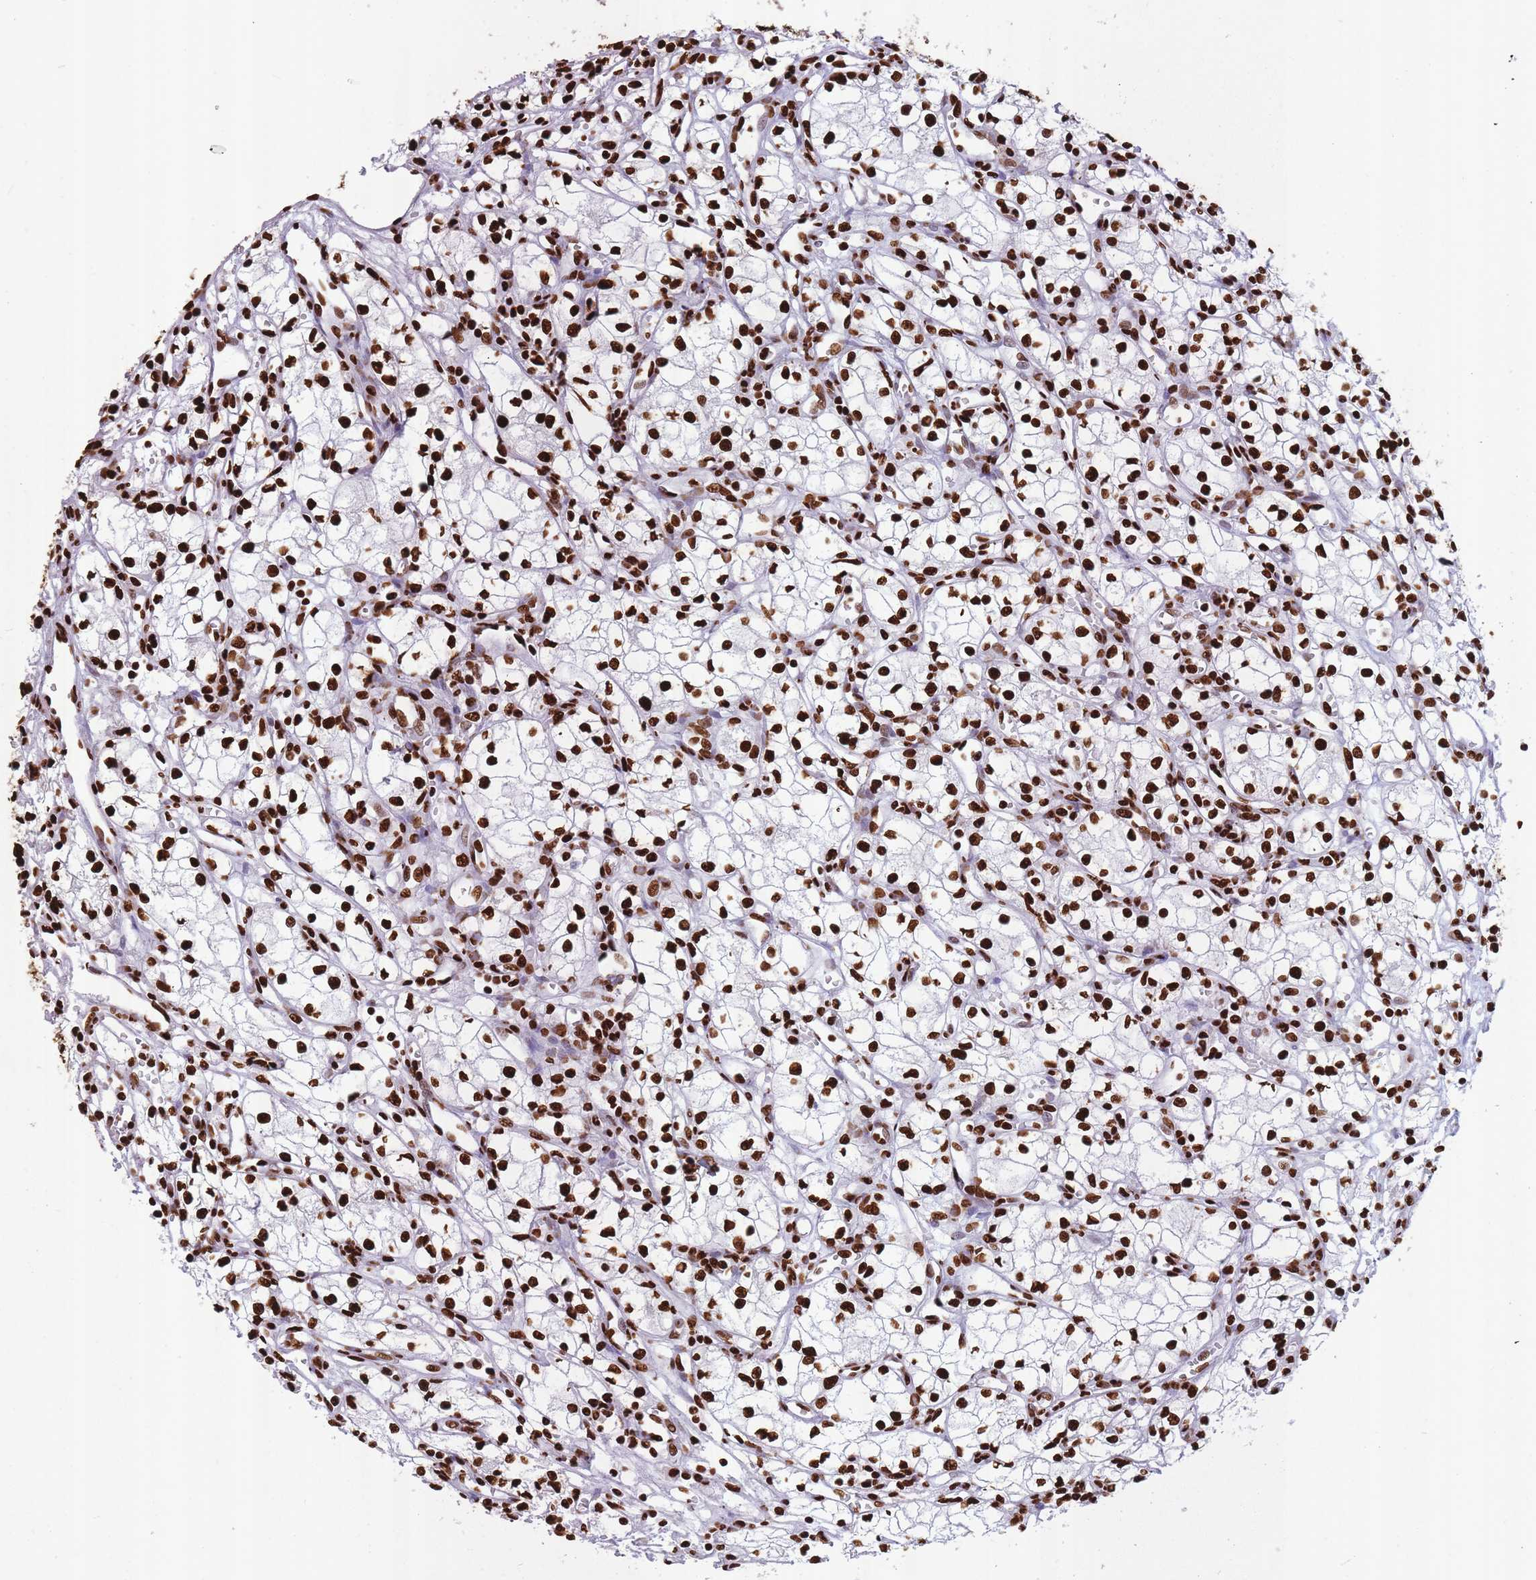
{"staining": {"intensity": "strong", "quantity": ">75%", "location": "nuclear"}, "tissue": "renal cancer", "cell_type": "Tumor cells", "image_type": "cancer", "snomed": [{"axis": "morphology", "description": "Adenocarcinoma, NOS"}, {"axis": "topography", "description": "Kidney"}], "caption": "Immunohistochemistry (IHC) of renal cancer demonstrates high levels of strong nuclear staining in approximately >75% of tumor cells.", "gene": "HNRNPUL1", "patient": {"sex": "male", "age": 59}}